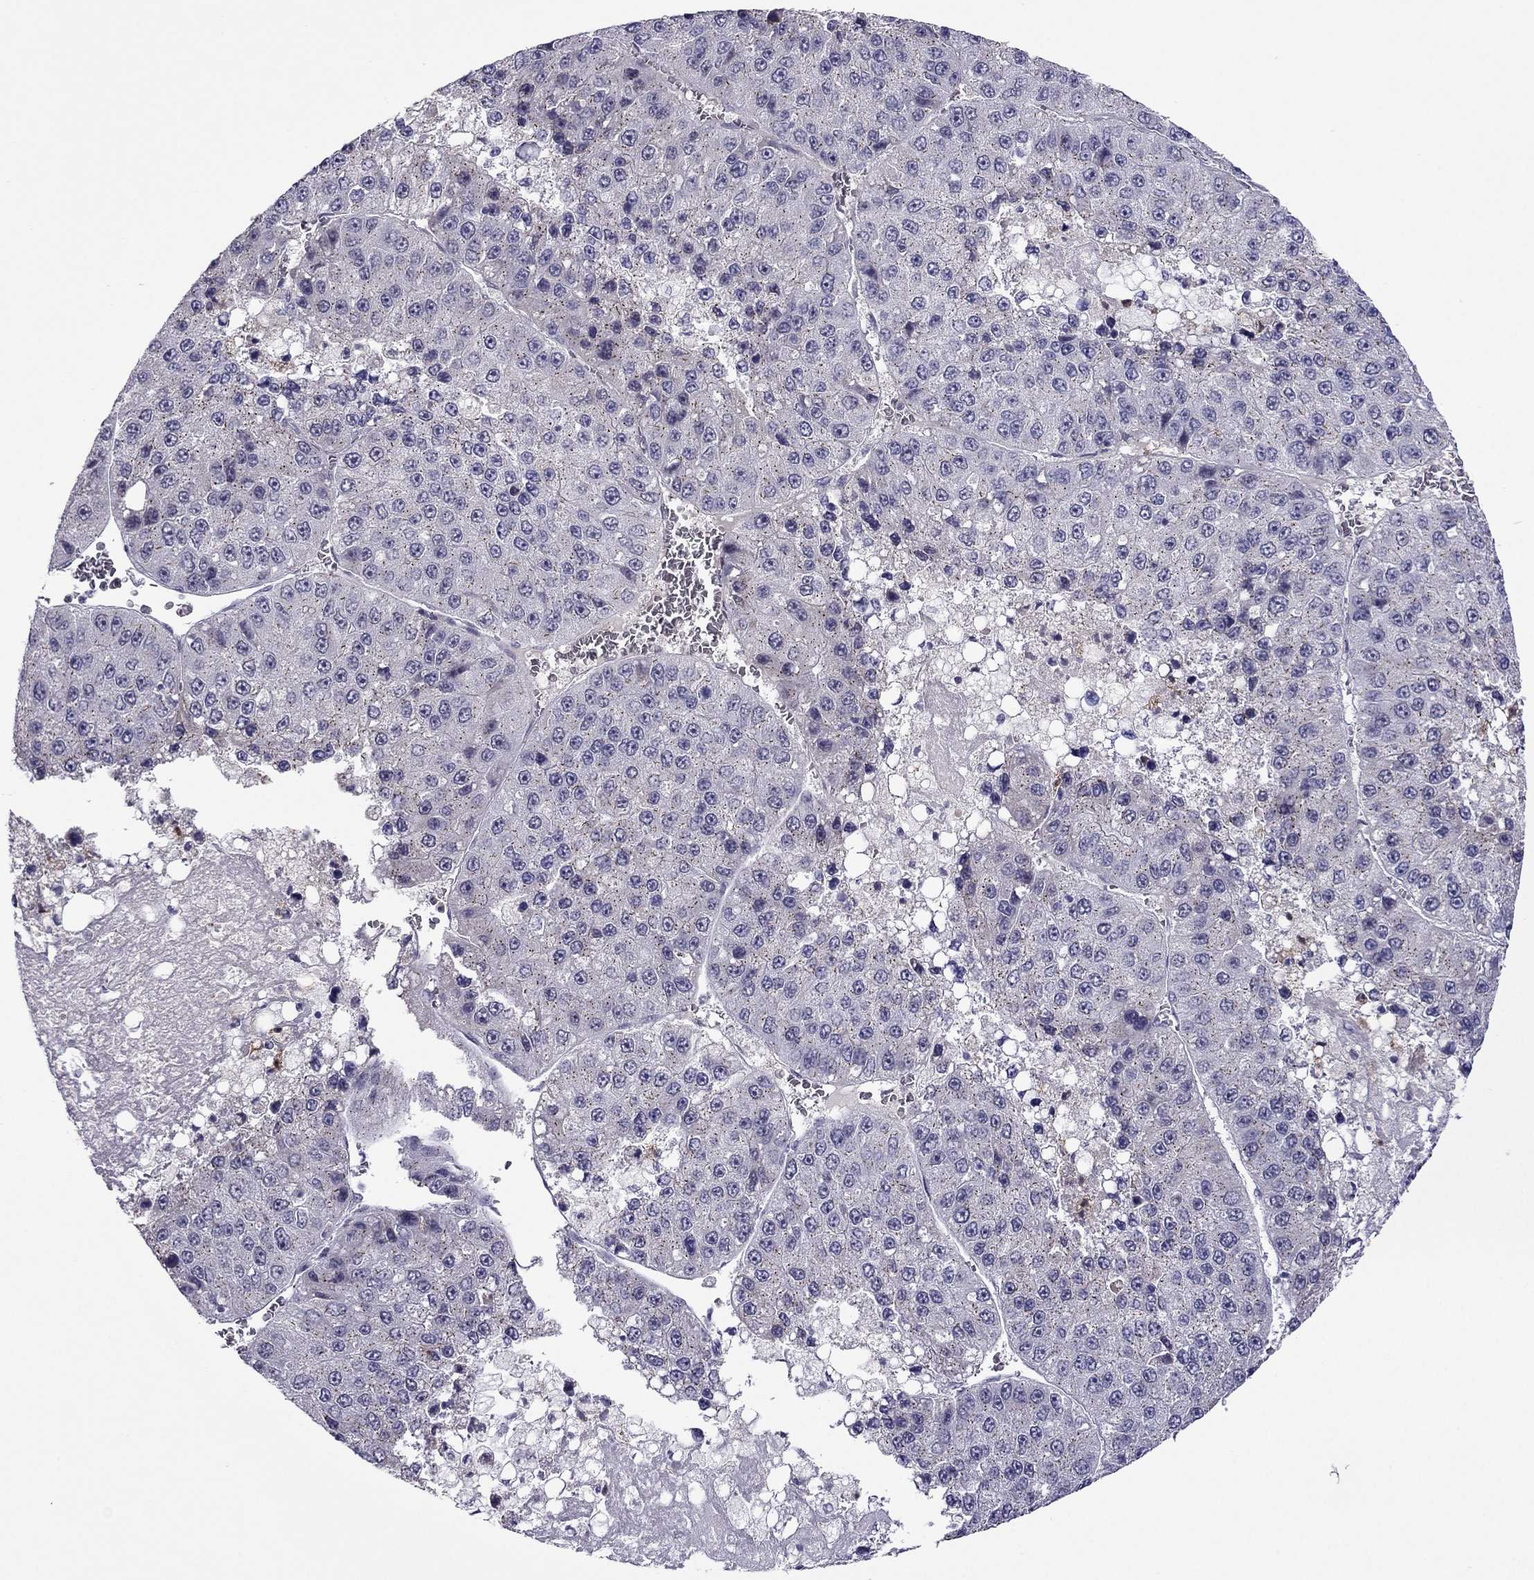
{"staining": {"intensity": "negative", "quantity": "none", "location": "none"}, "tissue": "liver cancer", "cell_type": "Tumor cells", "image_type": "cancer", "snomed": [{"axis": "morphology", "description": "Carcinoma, Hepatocellular, NOS"}, {"axis": "topography", "description": "Liver"}], "caption": "High magnification brightfield microscopy of liver cancer stained with DAB (brown) and counterstained with hematoxylin (blue): tumor cells show no significant staining.", "gene": "MYBPH", "patient": {"sex": "female", "age": 73}}